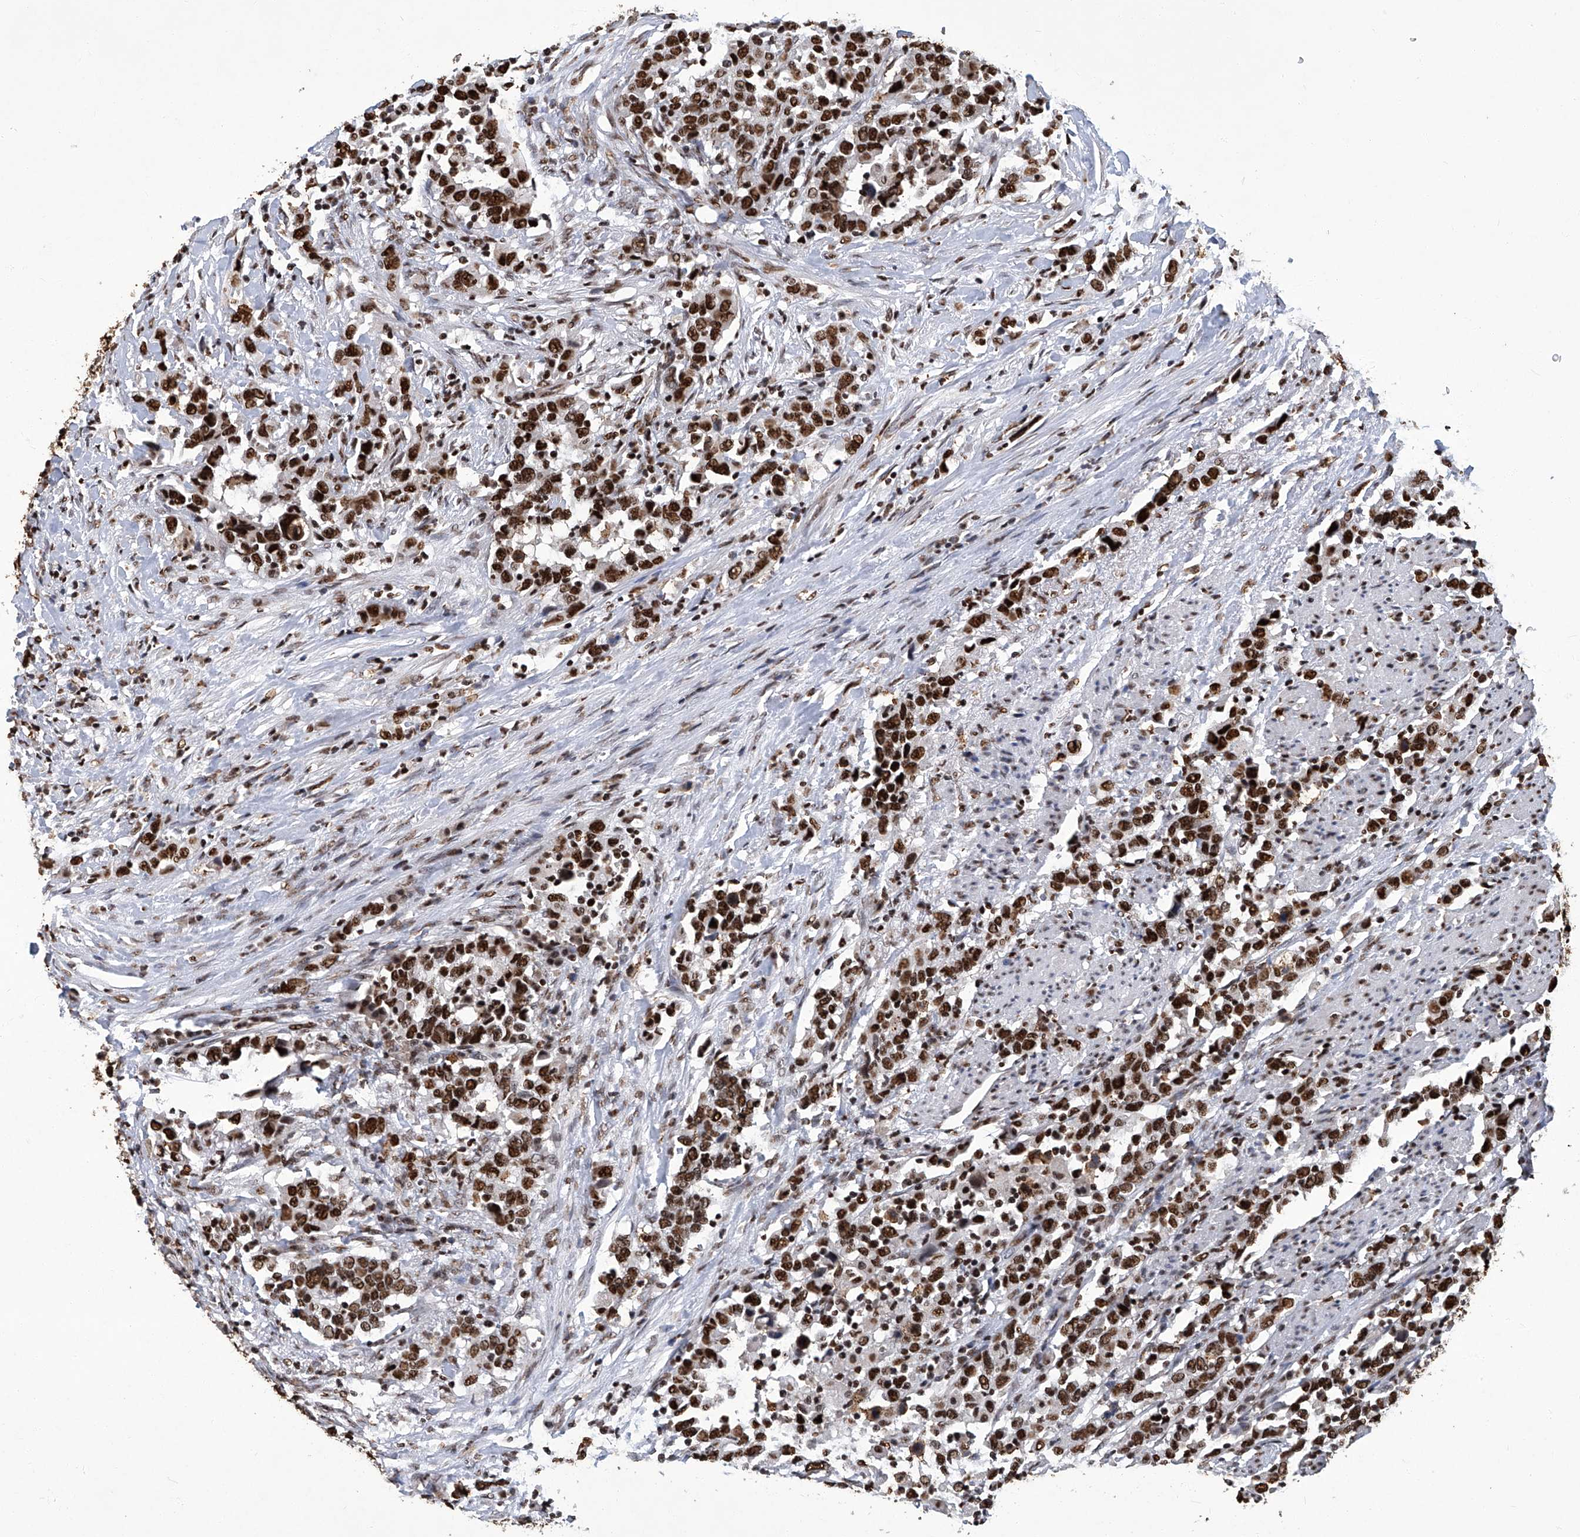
{"staining": {"intensity": "strong", "quantity": ">75%", "location": "nuclear"}, "tissue": "urothelial cancer", "cell_type": "Tumor cells", "image_type": "cancer", "snomed": [{"axis": "morphology", "description": "Urothelial carcinoma, High grade"}, {"axis": "topography", "description": "Urinary bladder"}], "caption": "This micrograph shows immunohistochemistry staining of high-grade urothelial carcinoma, with high strong nuclear positivity in approximately >75% of tumor cells.", "gene": "HBP1", "patient": {"sex": "male", "age": 61}}